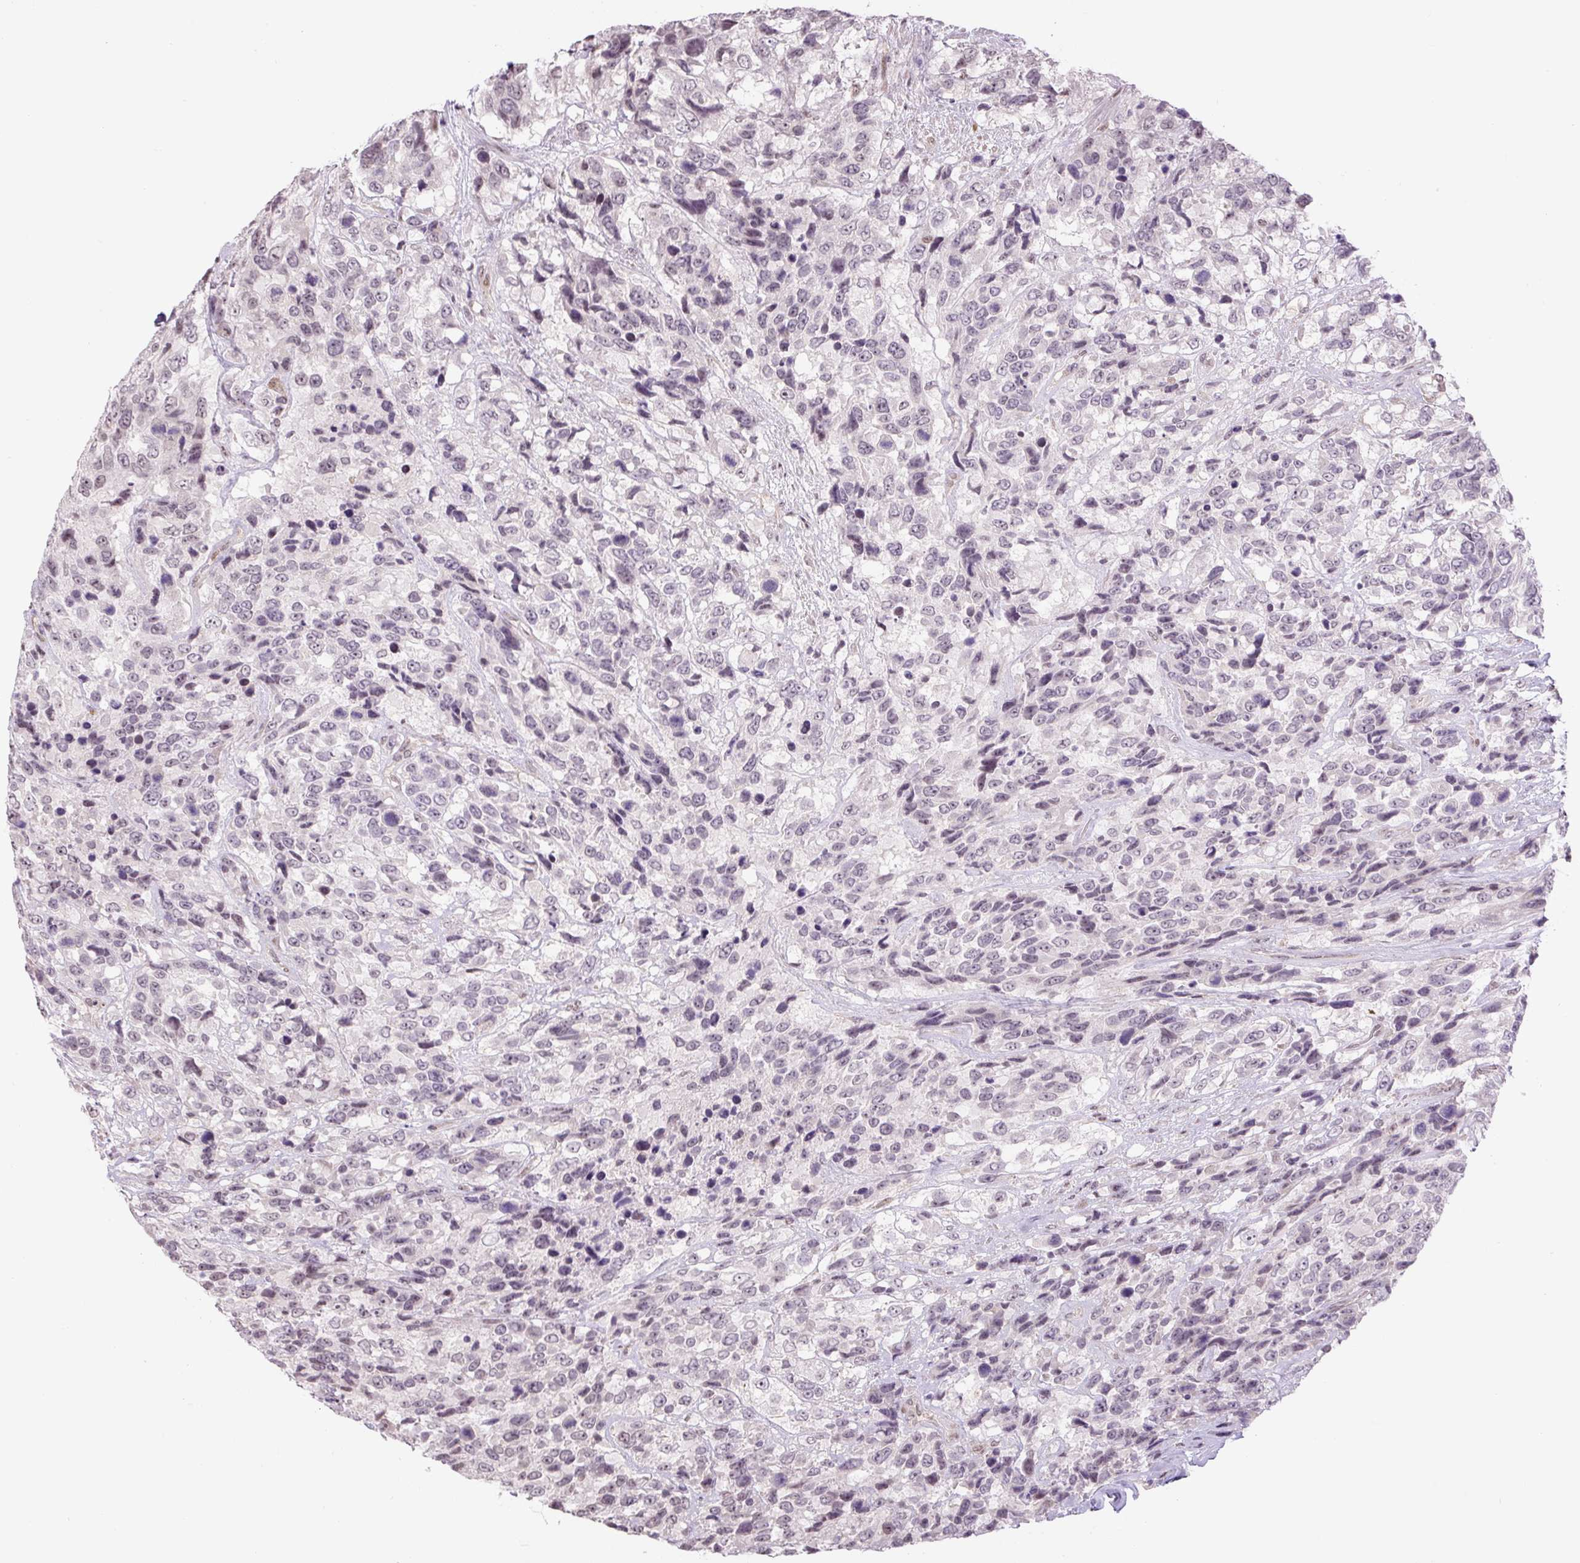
{"staining": {"intensity": "negative", "quantity": "none", "location": "none"}, "tissue": "urothelial cancer", "cell_type": "Tumor cells", "image_type": "cancer", "snomed": [{"axis": "morphology", "description": "Urothelial carcinoma, High grade"}, {"axis": "topography", "description": "Urinary bladder"}], "caption": "High magnification brightfield microscopy of urothelial cancer stained with DAB (3,3'-diaminobenzidine) (brown) and counterstained with hematoxylin (blue): tumor cells show no significant expression.", "gene": "TCFL5", "patient": {"sex": "female", "age": 70}}